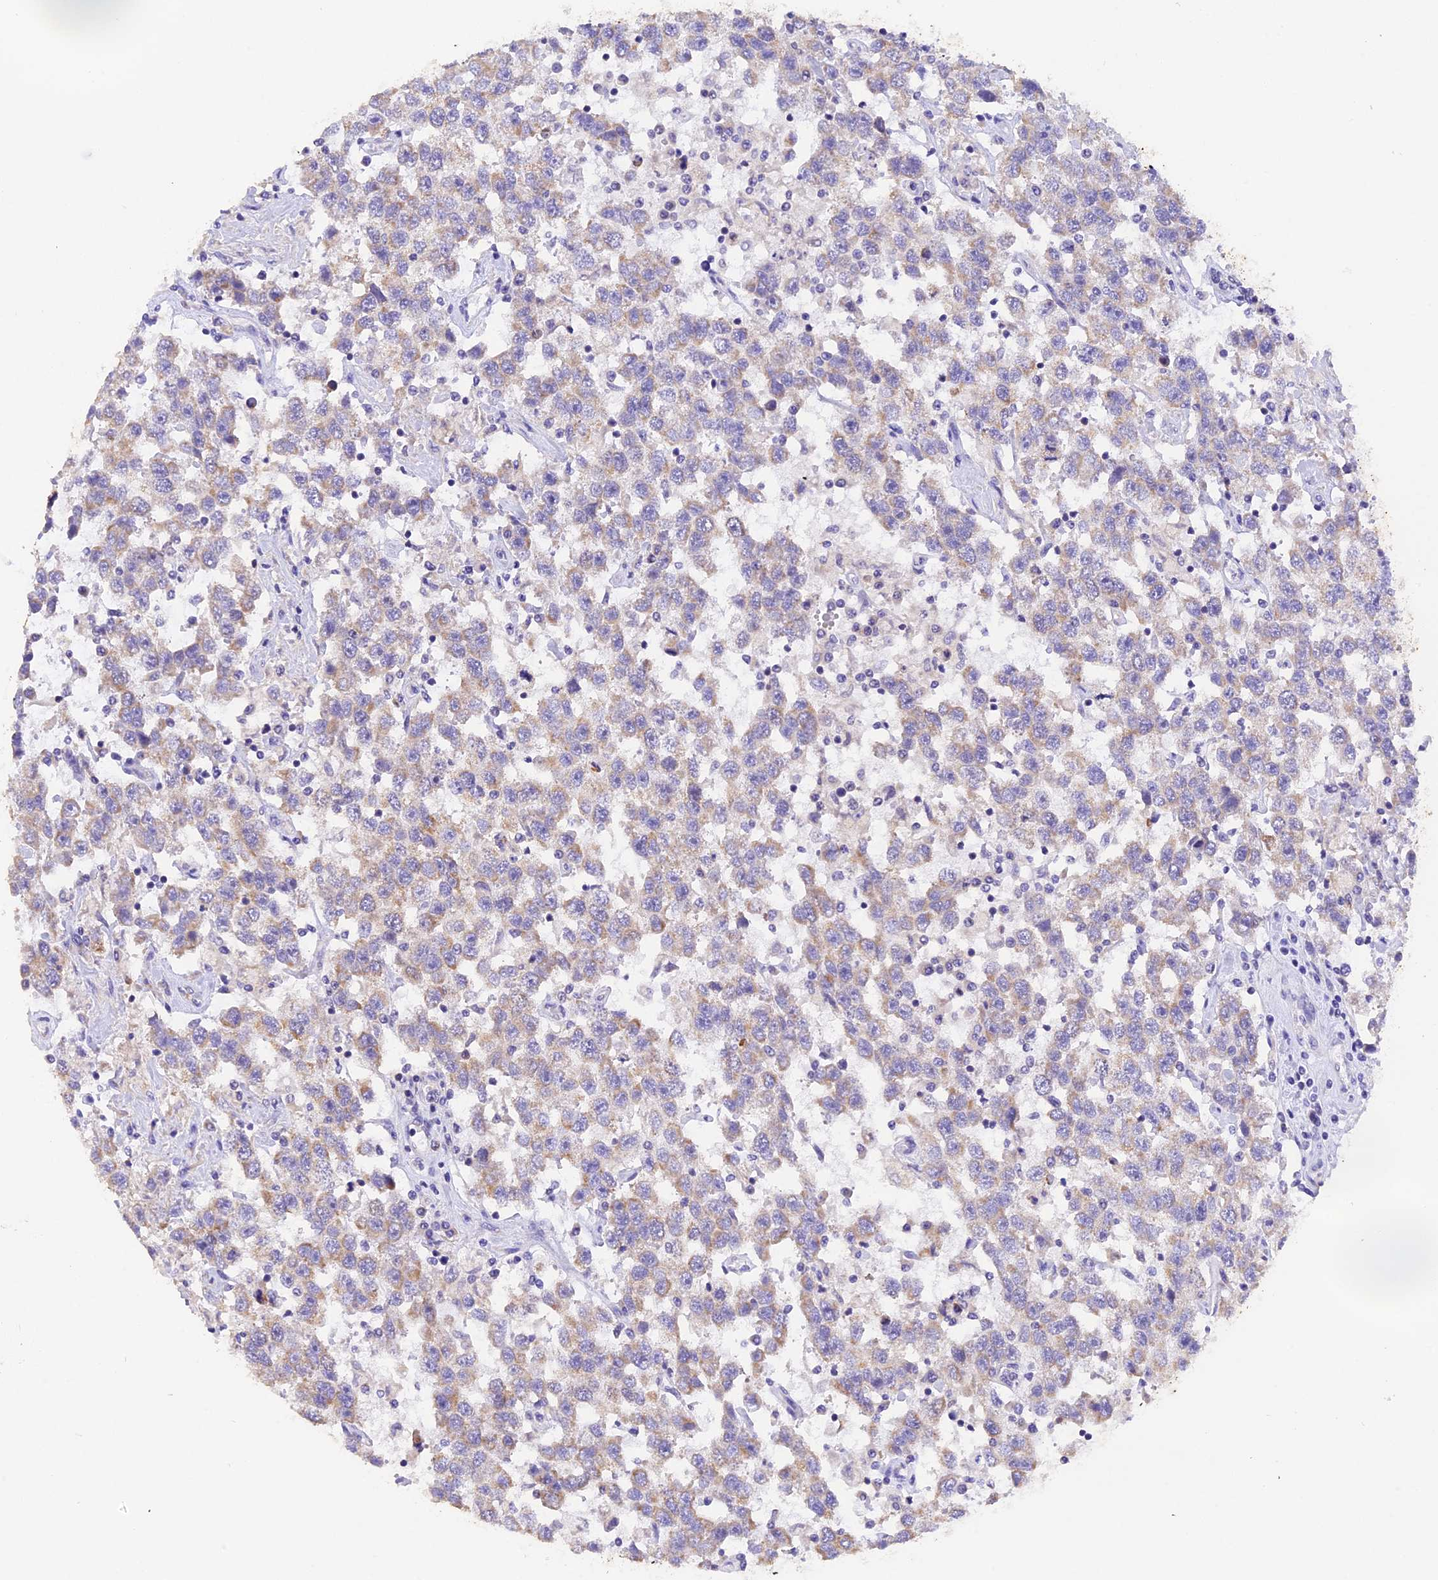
{"staining": {"intensity": "weak", "quantity": "<25%", "location": "cytoplasmic/membranous"}, "tissue": "testis cancer", "cell_type": "Tumor cells", "image_type": "cancer", "snomed": [{"axis": "morphology", "description": "Seminoma, NOS"}, {"axis": "topography", "description": "Testis"}], "caption": "This is a photomicrograph of immunohistochemistry staining of testis seminoma, which shows no staining in tumor cells. Nuclei are stained in blue.", "gene": "PKIA", "patient": {"sex": "male", "age": 41}}